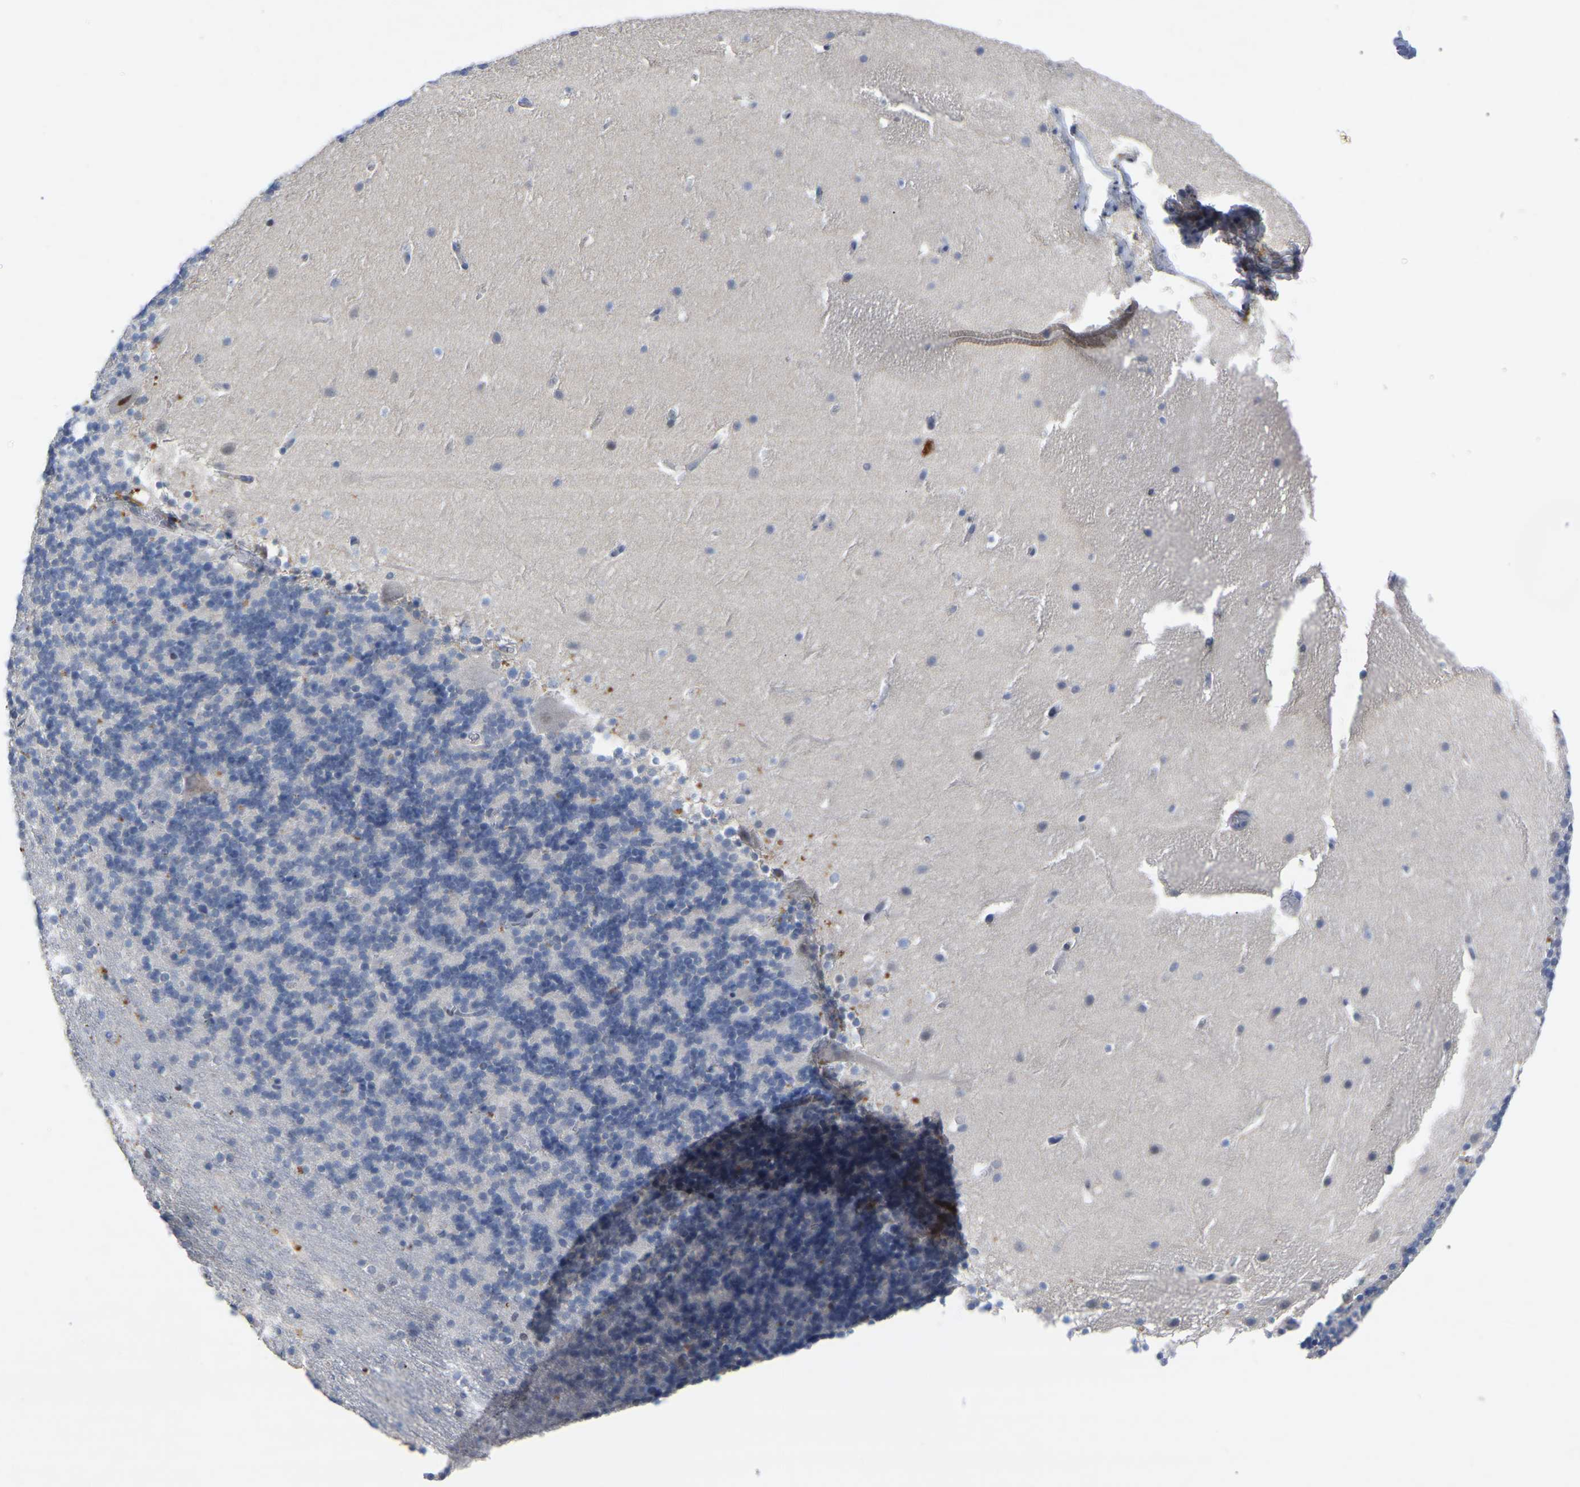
{"staining": {"intensity": "negative", "quantity": "none", "location": "none"}, "tissue": "cerebellum", "cell_type": "Cells in granular layer", "image_type": "normal", "snomed": [{"axis": "morphology", "description": "Normal tissue, NOS"}, {"axis": "topography", "description": "Cerebellum"}], "caption": "Immunohistochemical staining of benign cerebellum demonstrates no significant staining in cells in granular layer.", "gene": "SMPD2", "patient": {"sex": "male", "age": 45}}